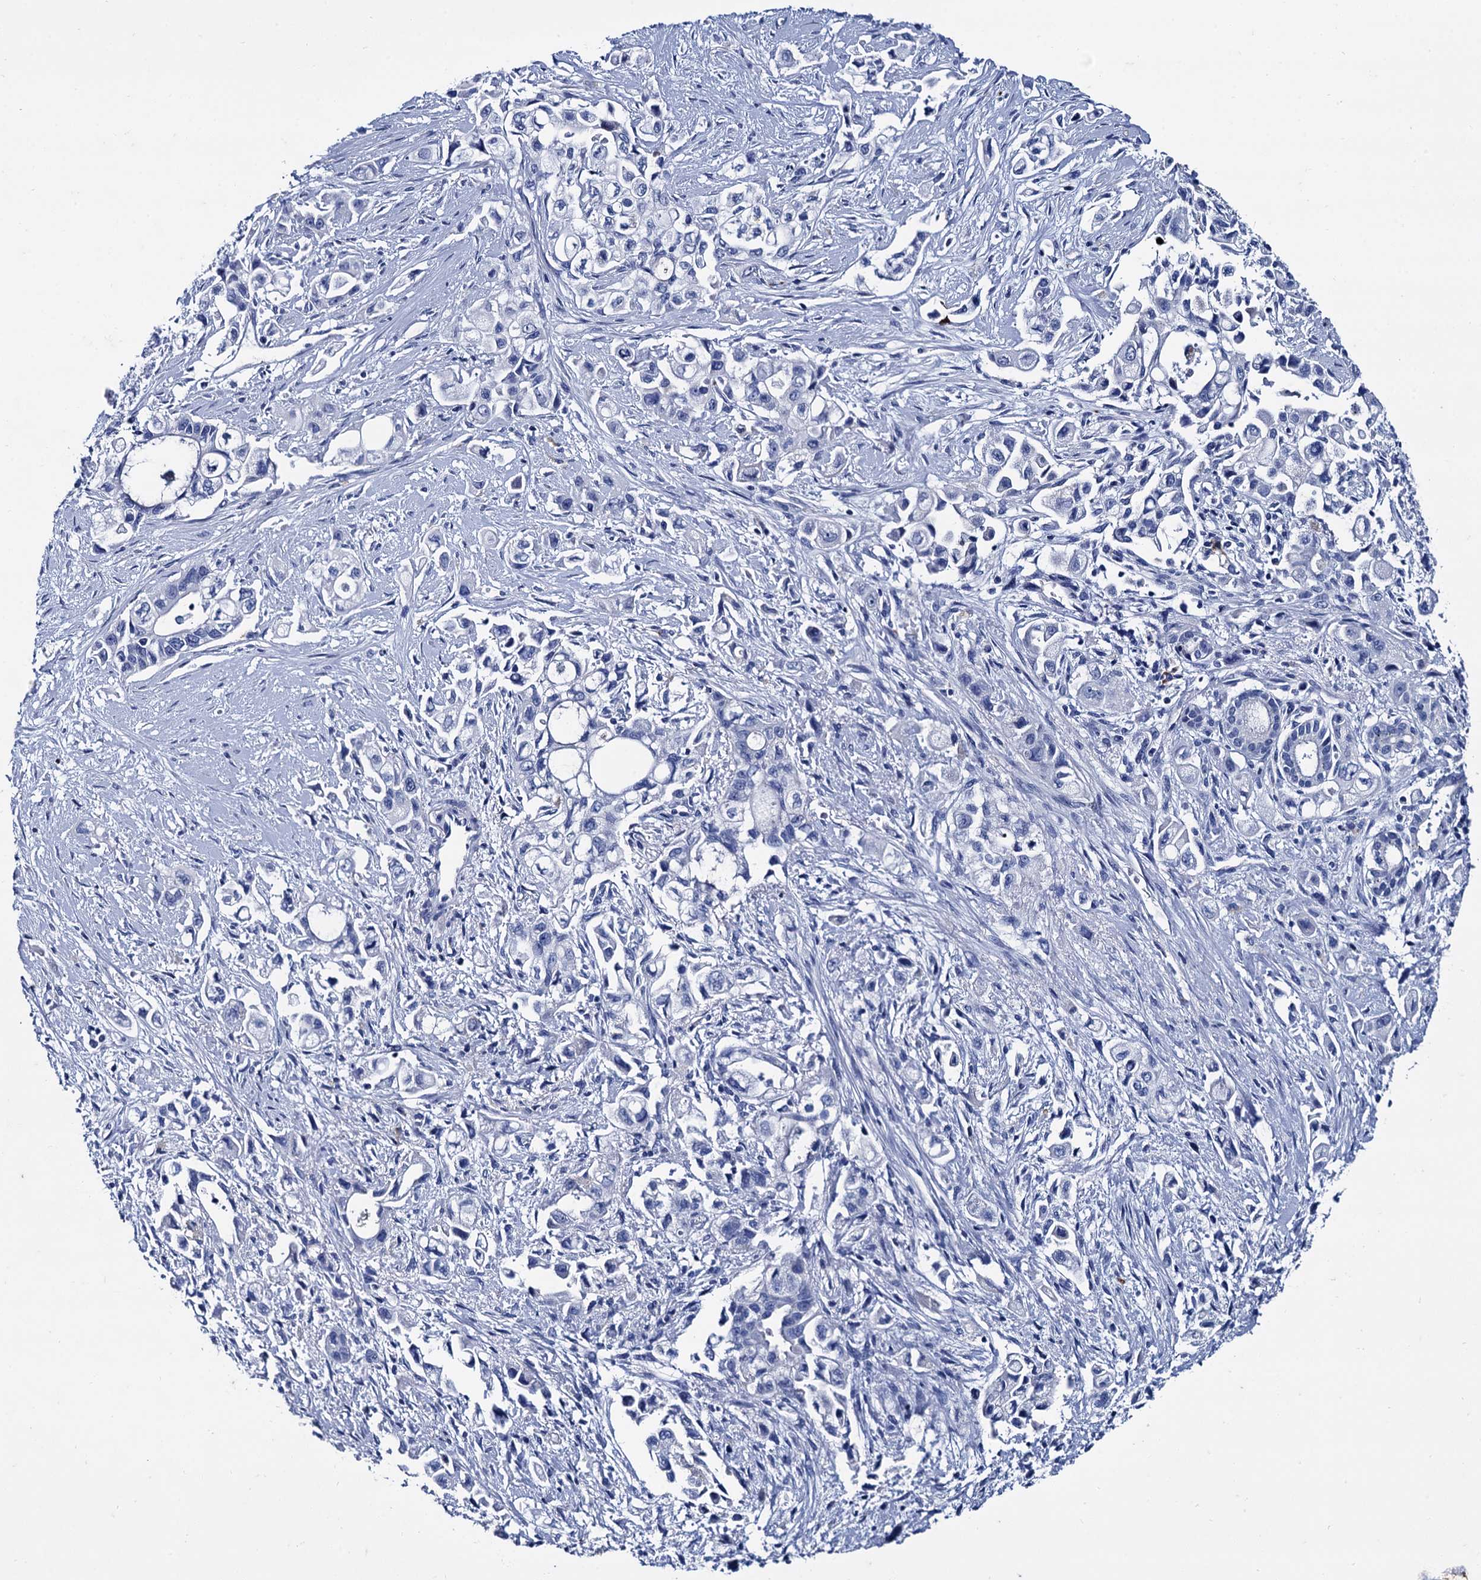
{"staining": {"intensity": "negative", "quantity": "none", "location": "none"}, "tissue": "pancreatic cancer", "cell_type": "Tumor cells", "image_type": "cancer", "snomed": [{"axis": "morphology", "description": "Adenocarcinoma, NOS"}, {"axis": "topography", "description": "Pancreas"}], "caption": "Adenocarcinoma (pancreatic) was stained to show a protein in brown. There is no significant expression in tumor cells. (DAB (3,3'-diaminobenzidine) immunohistochemistry (IHC) with hematoxylin counter stain).", "gene": "TMEM72", "patient": {"sex": "female", "age": 66}}